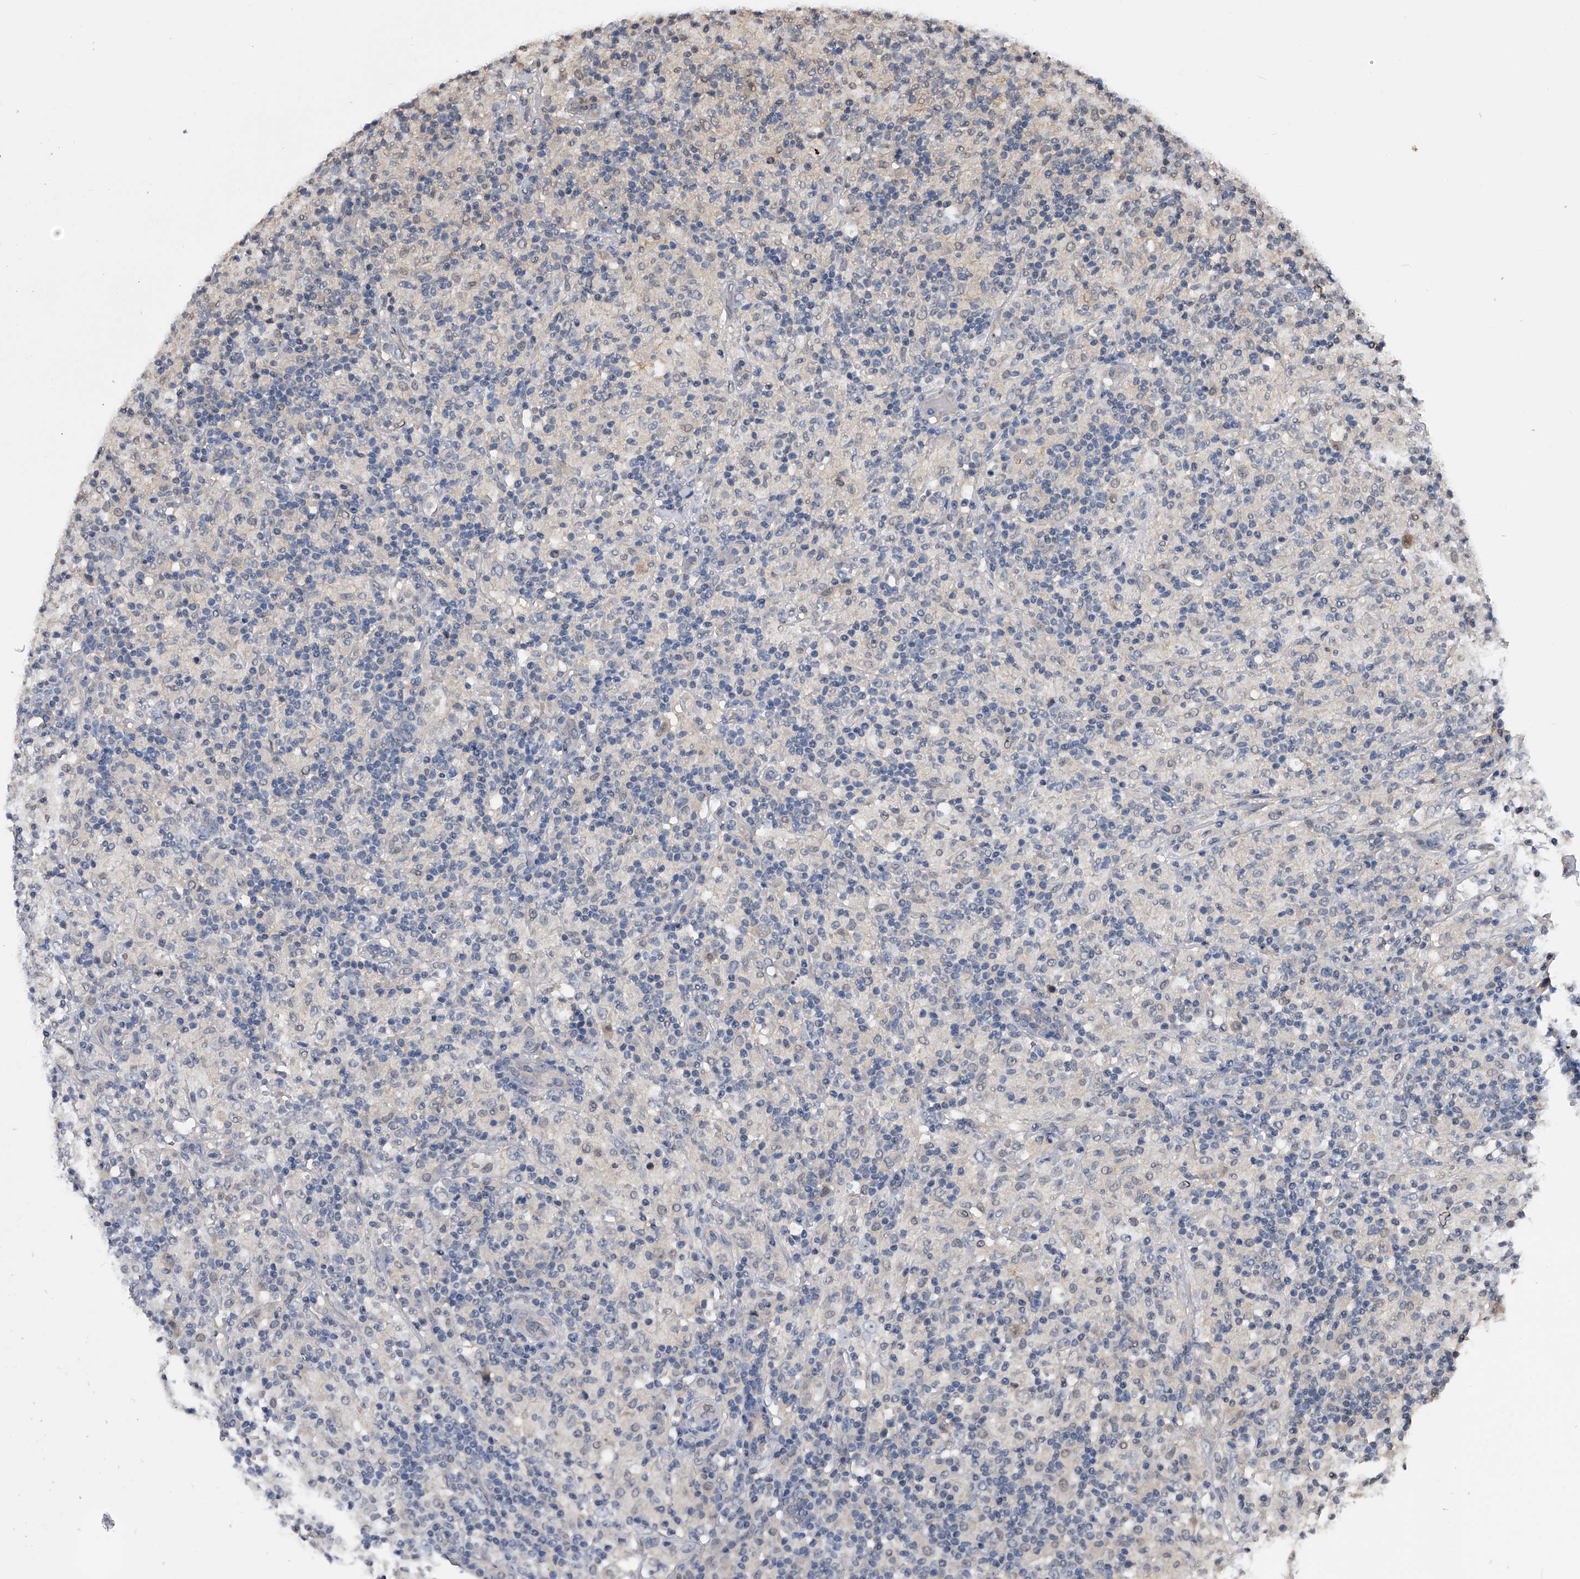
{"staining": {"intensity": "negative", "quantity": "none", "location": "none"}, "tissue": "lymphoma", "cell_type": "Tumor cells", "image_type": "cancer", "snomed": [{"axis": "morphology", "description": "Hodgkin's disease, NOS"}, {"axis": "topography", "description": "Lymph node"}], "caption": "A micrograph of human lymphoma is negative for staining in tumor cells.", "gene": "EFCAB7", "patient": {"sex": "male", "age": 70}}